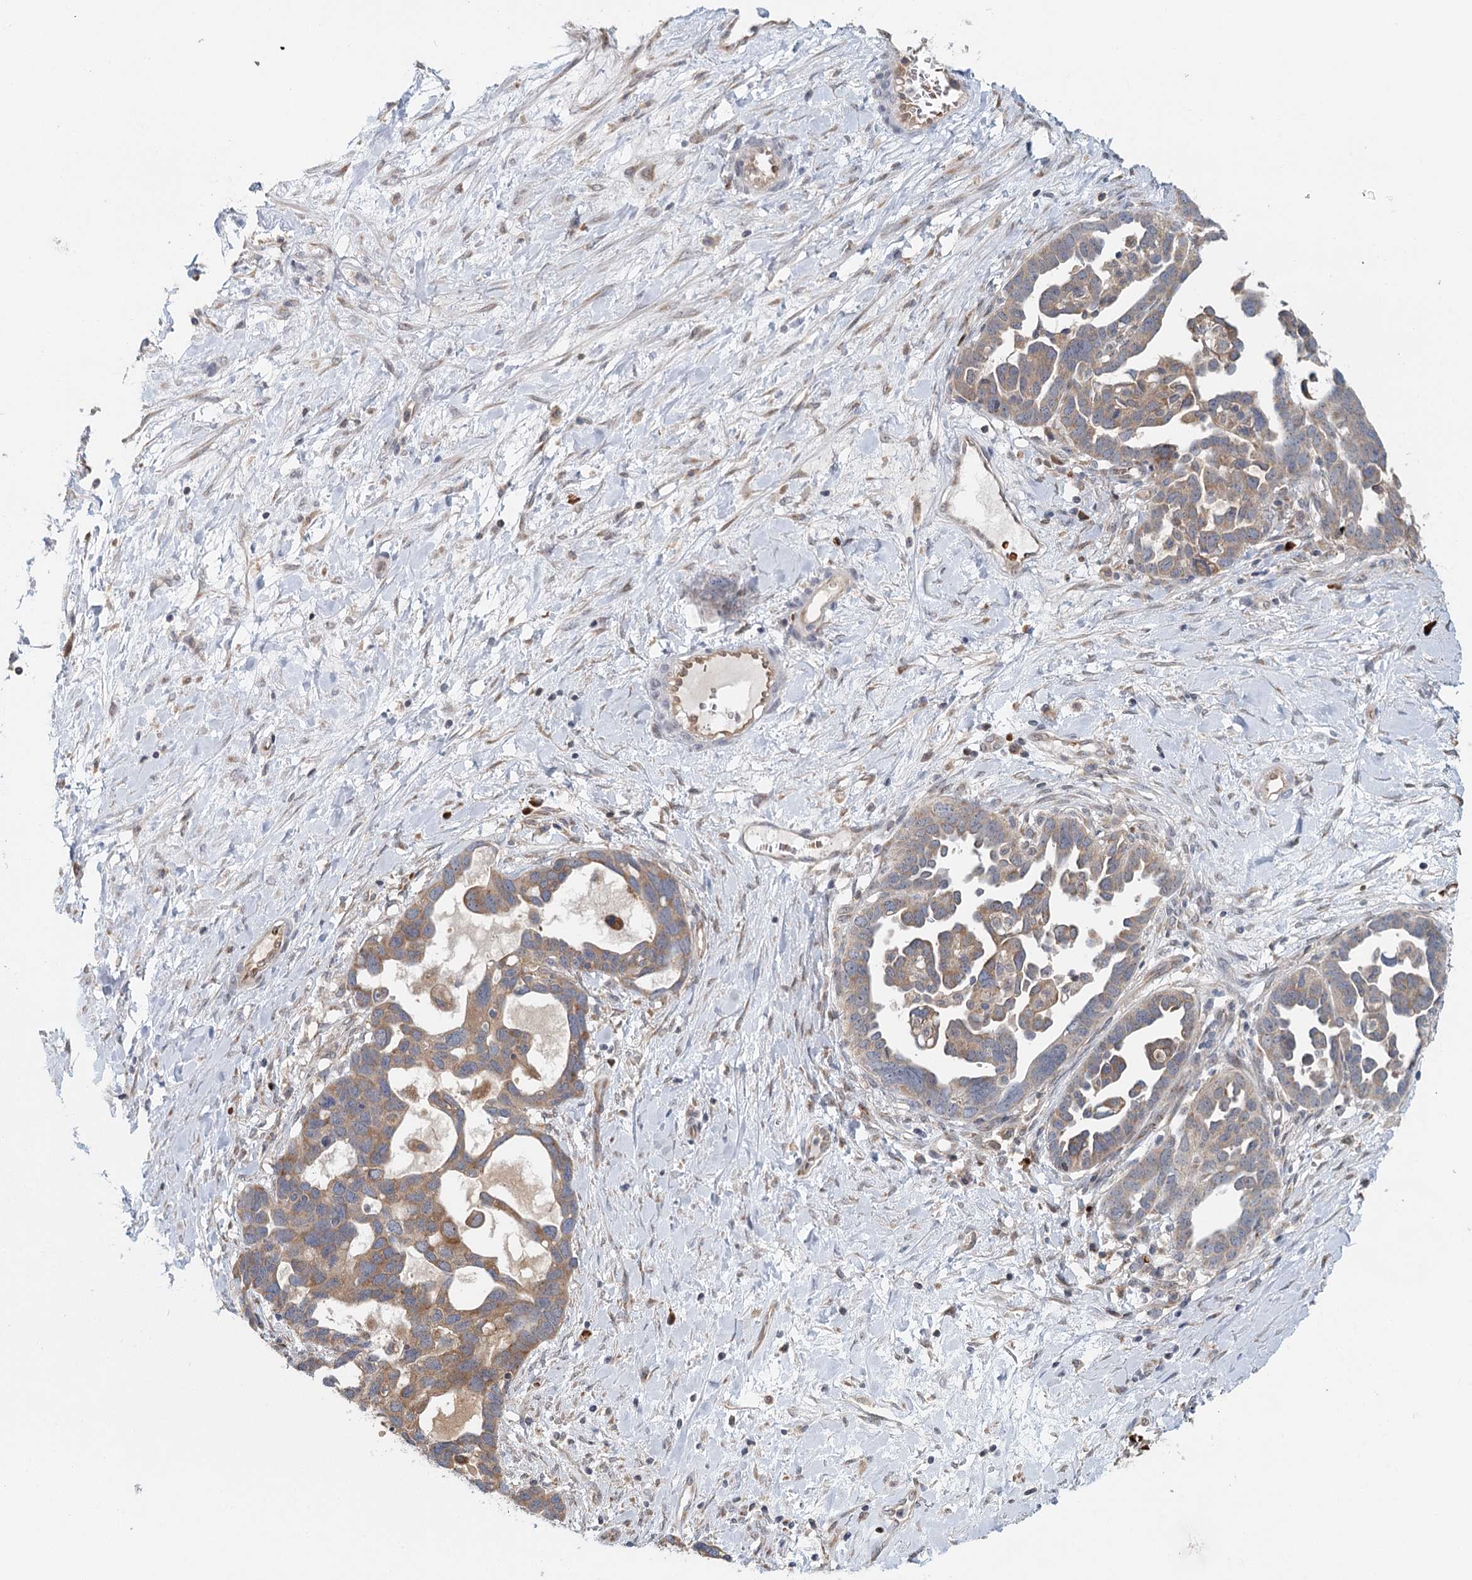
{"staining": {"intensity": "moderate", "quantity": ">75%", "location": "cytoplasmic/membranous"}, "tissue": "ovarian cancer", "cell_type": "Tumor cells", "image_type": "cancer", "snomed": [{"axis": "morphology", "description": "Cystadenocarcinoma, serous, NOS"}, {"axis": "topography", "description": "Ovary"}], "caption": "This is a photomicrograph of immunohistochemistry staining of serous cystadenocarcinoma (ovarian), which shows moderate staining in the cytoplasmic/membranous of tumor cells.", "gene": "ADK", "patient": {"sex": "female", "age": 54}}